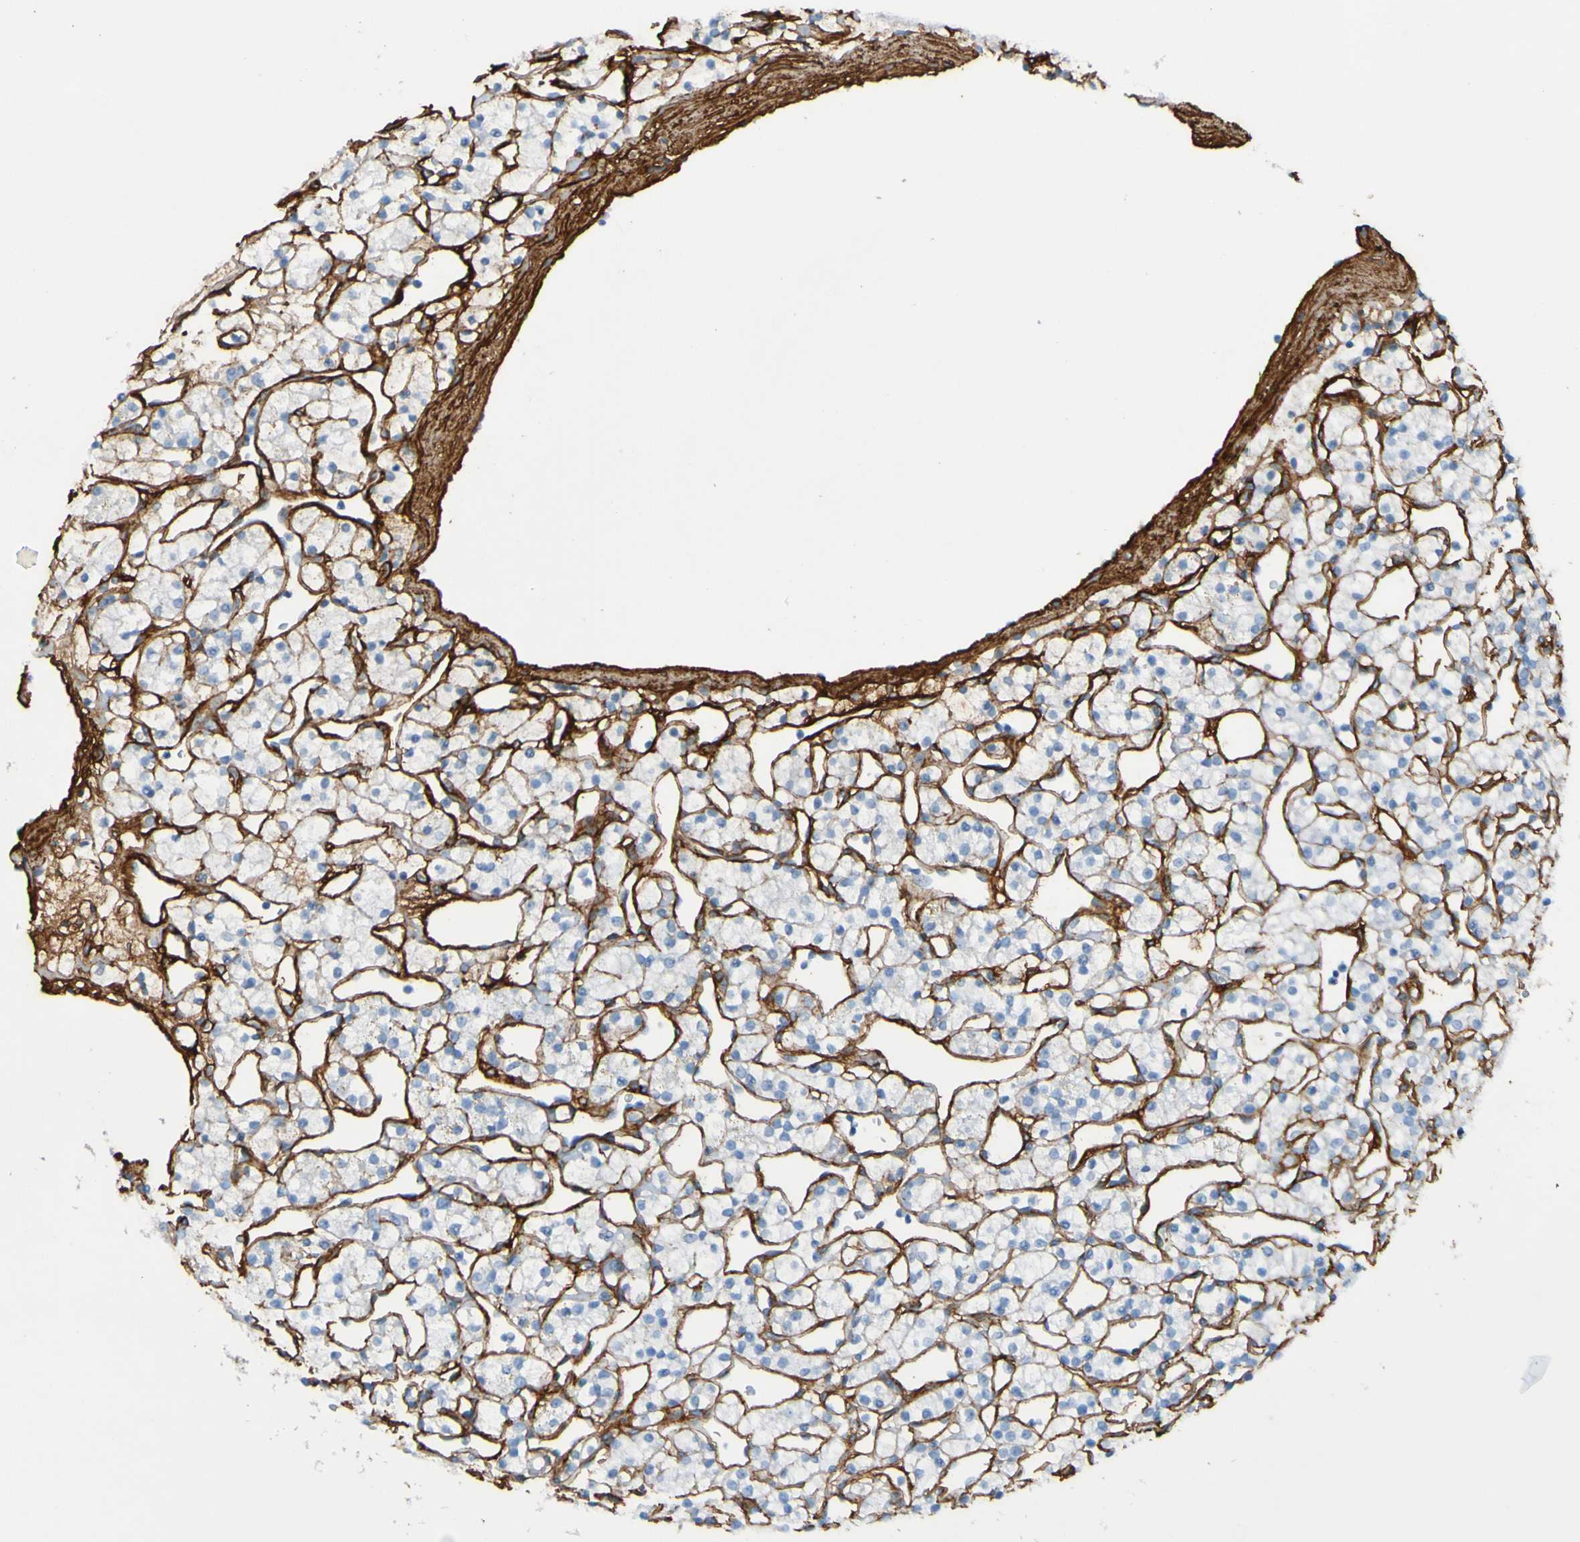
{"staining": {"intensity": "negative", "quantity": "none", "location": "none"}, "tissue": "renal cancer", "cell_type": "Tumor cells", "image_type": "cancer", "snomed": [{"axis": "morphology", "description": "Adenocarcinoma, NOS"}, {"axis": "topography", "description": "Kidney"}], "caption": "DAB (3,3'-diaminobenzidine) immunohistochemical staining of human renal cancer (adenocarcinoma) reveals no significant positivity in tumor cells.", "gene": "COL4A2", "patient": {"sex": "female", "age": 60}}